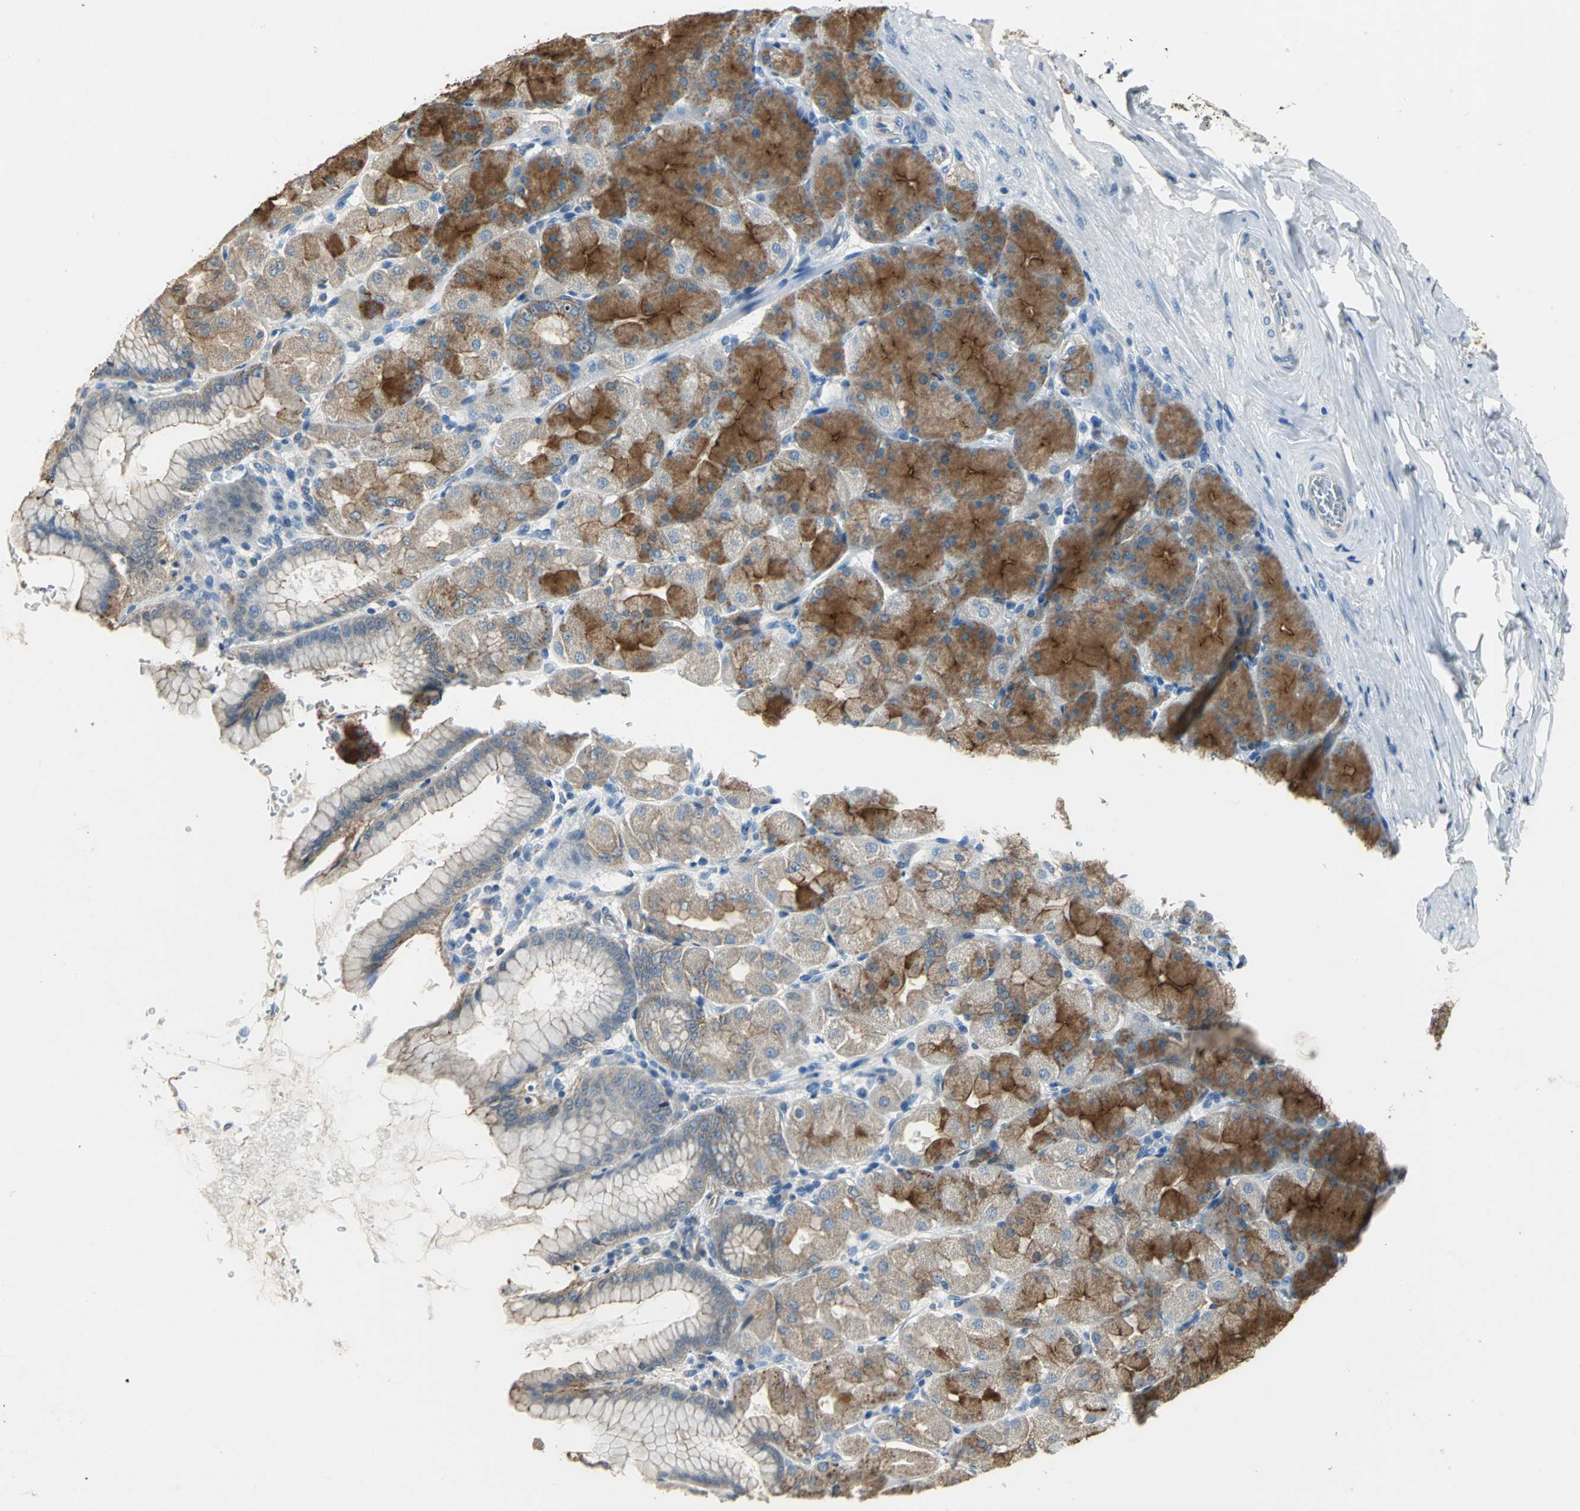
{"staining": {"intensity": "strong", "quantity": "25%-75%", "location": "cytoplasmic/membranous"}, "tissue": "stomach", "cell_type": "Glandular cells", "image_type": "normal", "snomed": [{"axis": "morphology", "description": "Normal tissue, NOS"}, {"axis": "topography", "description": "Stomach, upper"}], "caption": "Glandular cells demonstrate high levels of strong cytoplasmic/membranous expression in approximately 25%-75% of cells in normal stomach.", "gene": "OCLN", "patient": {"sex": "female", "age": 56}}